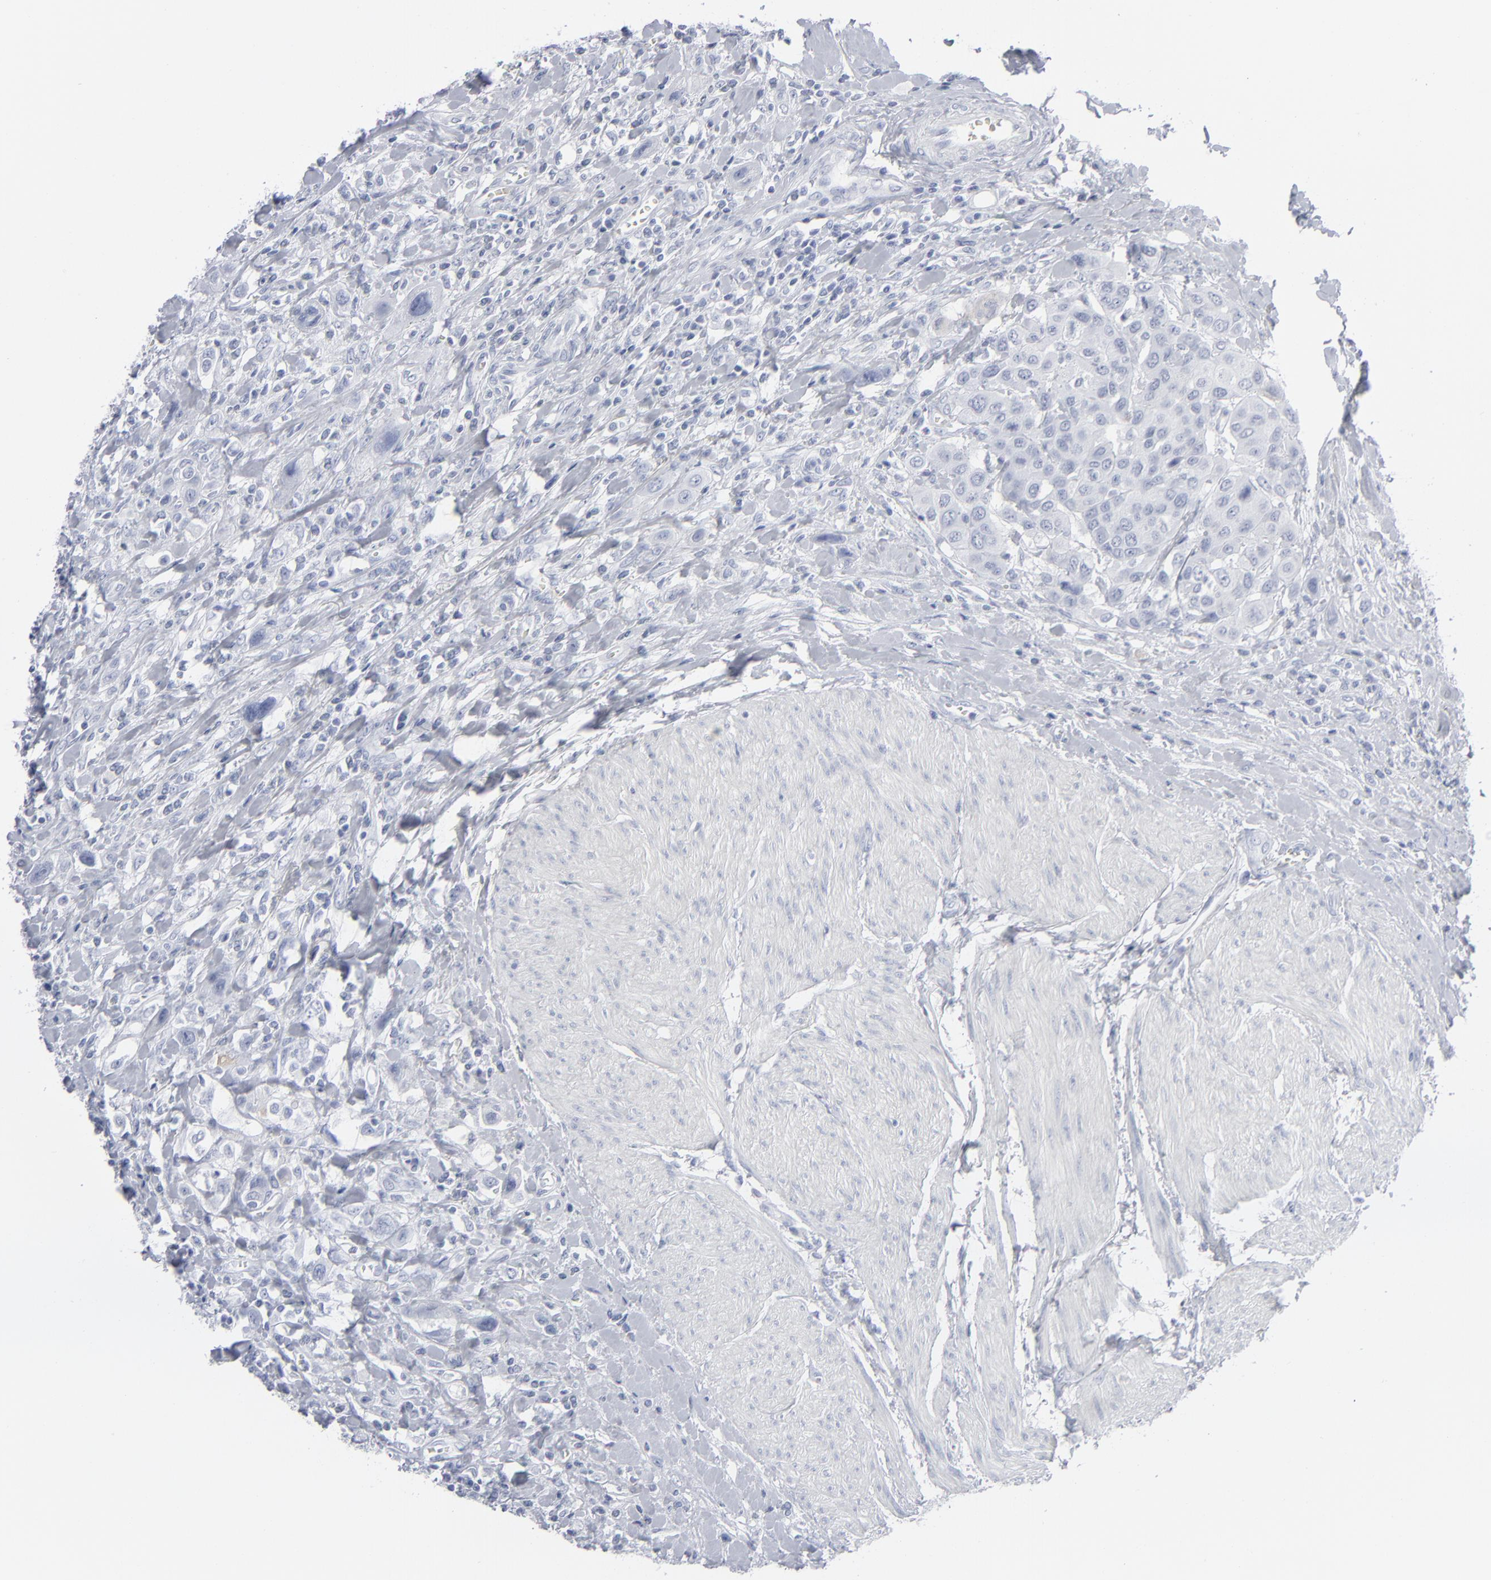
{"staining": {"intensity": "negative", "quantity": "none", "location": "none"}, "tissue": "urothelial cancer", "cell_type": "Tumor cells", "image_type": "cancer", "snomed": [{"axis": "morphology", "description": "Urothelial carcinoma, High grade"}, {"axis": "topography", "description": "Urinary bladder"}], "caption": "This micrograph is of urothelial cancer stained with IHC to label a protein in brown with the nuclei are counter-stained blue. There is no staining in tumor cells.", "gene": "MSLN", "patient": {"sex": "male", "age": 50}}